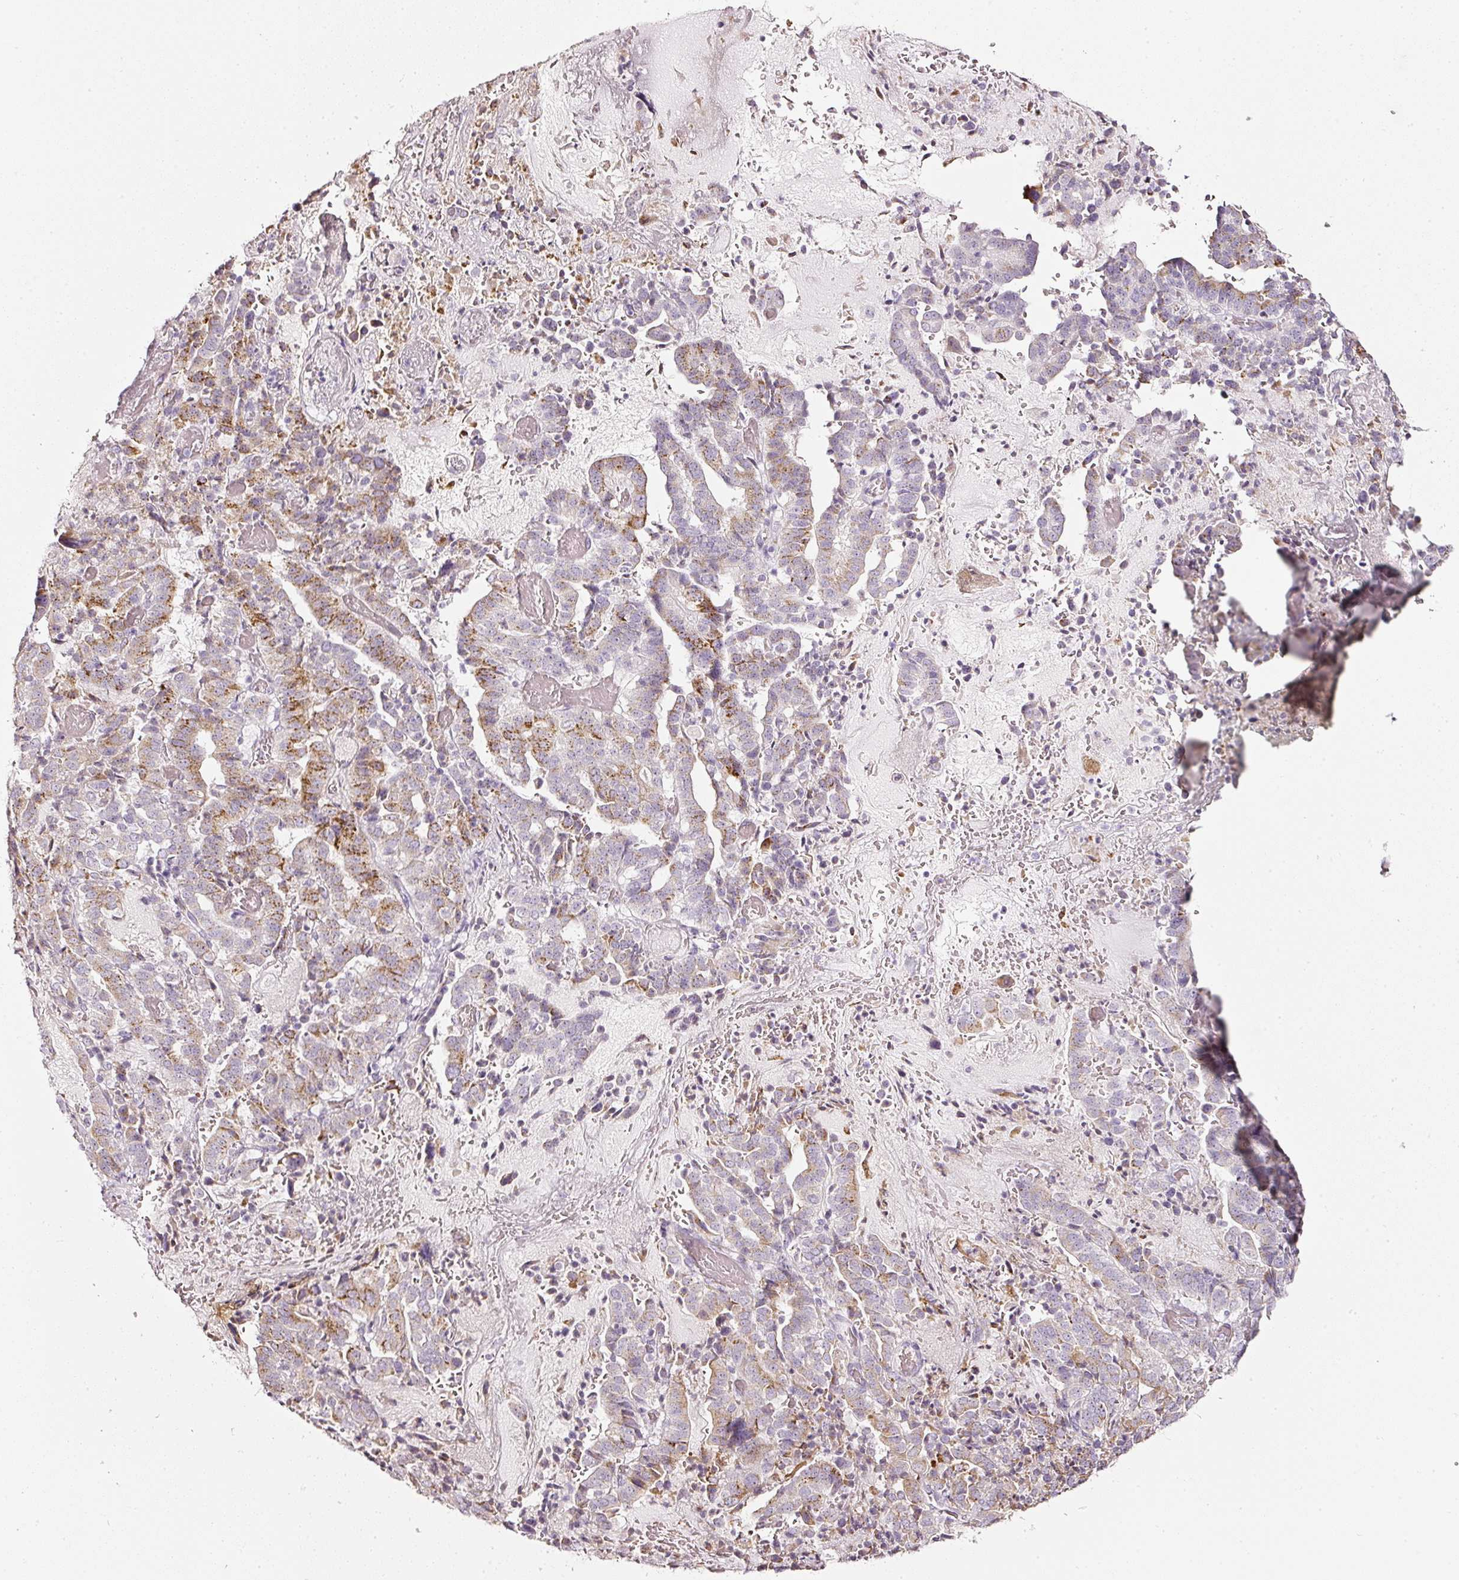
{"staining": {"intensity": "moderate", "quantity": "<25%", "location": "cytoplasmic/membranous"}, "tissue": "stomach cancer", "cell_type": "Tumor cells", "image_type": "cancer", "snomed": [{"axis": "morphology", "description": "Adenocarcinoma, NOS"}, {"axis": "topography", "description": "Stomach"}], "caption": "Stomach cancer (adenocarcinoma) was stained to show a protein in brown. There is low levels of moderate cytoplasmic/membranous expression in about <25% of tumor cells. The staining was performed using DAB to visualize the protein expression in brown, while the nuclei were stained in blue with hematoxylin (Magnification: 20x).", "gene": "SDF4", "patient": {"sex": "male", "age": 48}}